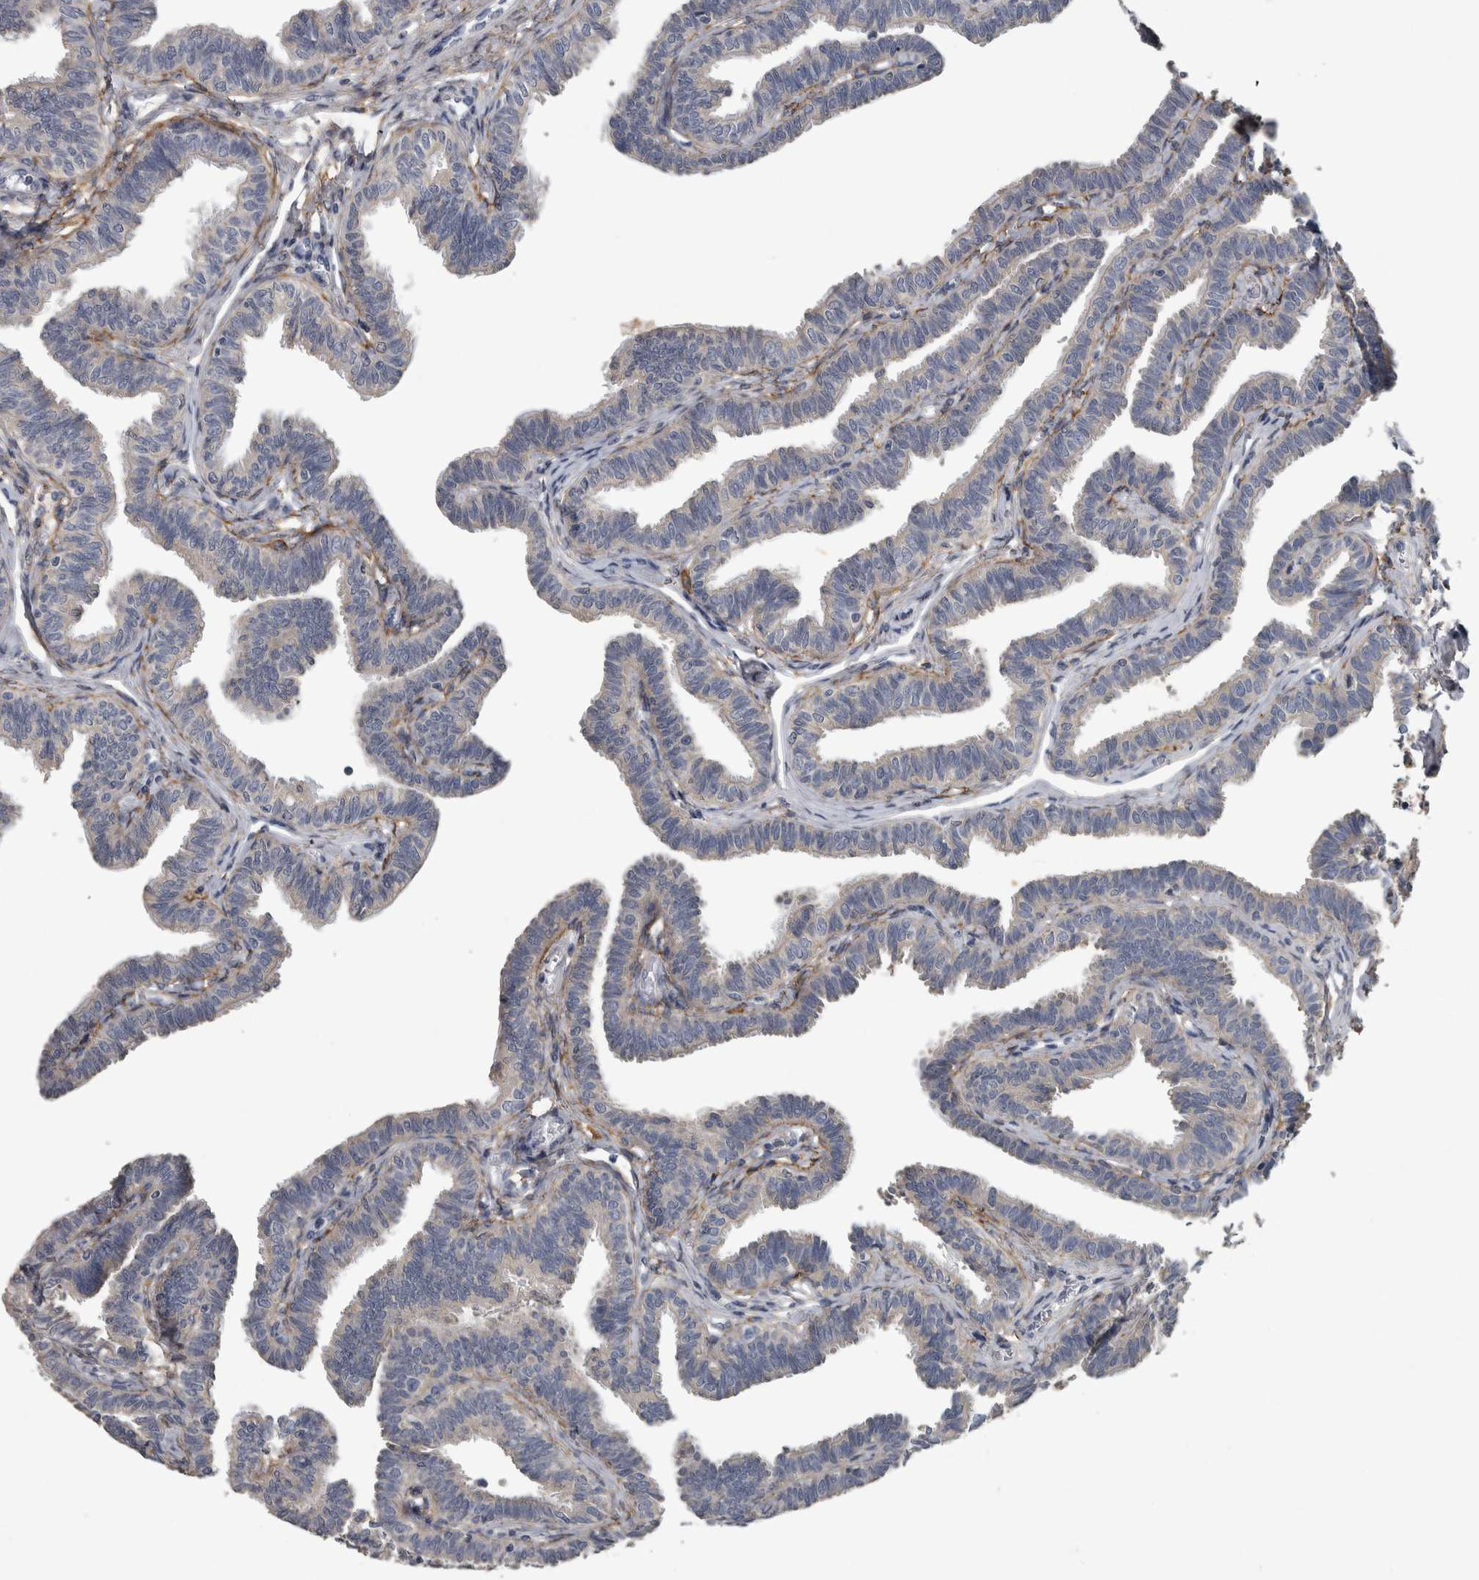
{"staining": {"intensity": "negative", "quantity": "none", "location": "none"}, "tissue": "fallopian tube", "cell_type": "Glandular cells", "image_type": "normal", "snomed": [{"axis": "morphology", "description": "Normal tissue, NOS"}, {"axis": "topography", "description": "Fallopian tube"}, {"axis": "topography", "description": "Ovary"}], "caption": "Micrograph shows no protein expression in glandular cells of normal fallopian tube. (DAB (3,3'-diaminobenzidine) immunohistochemistry (IHC), high magnification).", "gene": "EFEMP2", "patient": {"sex": "female", "age": 23}}